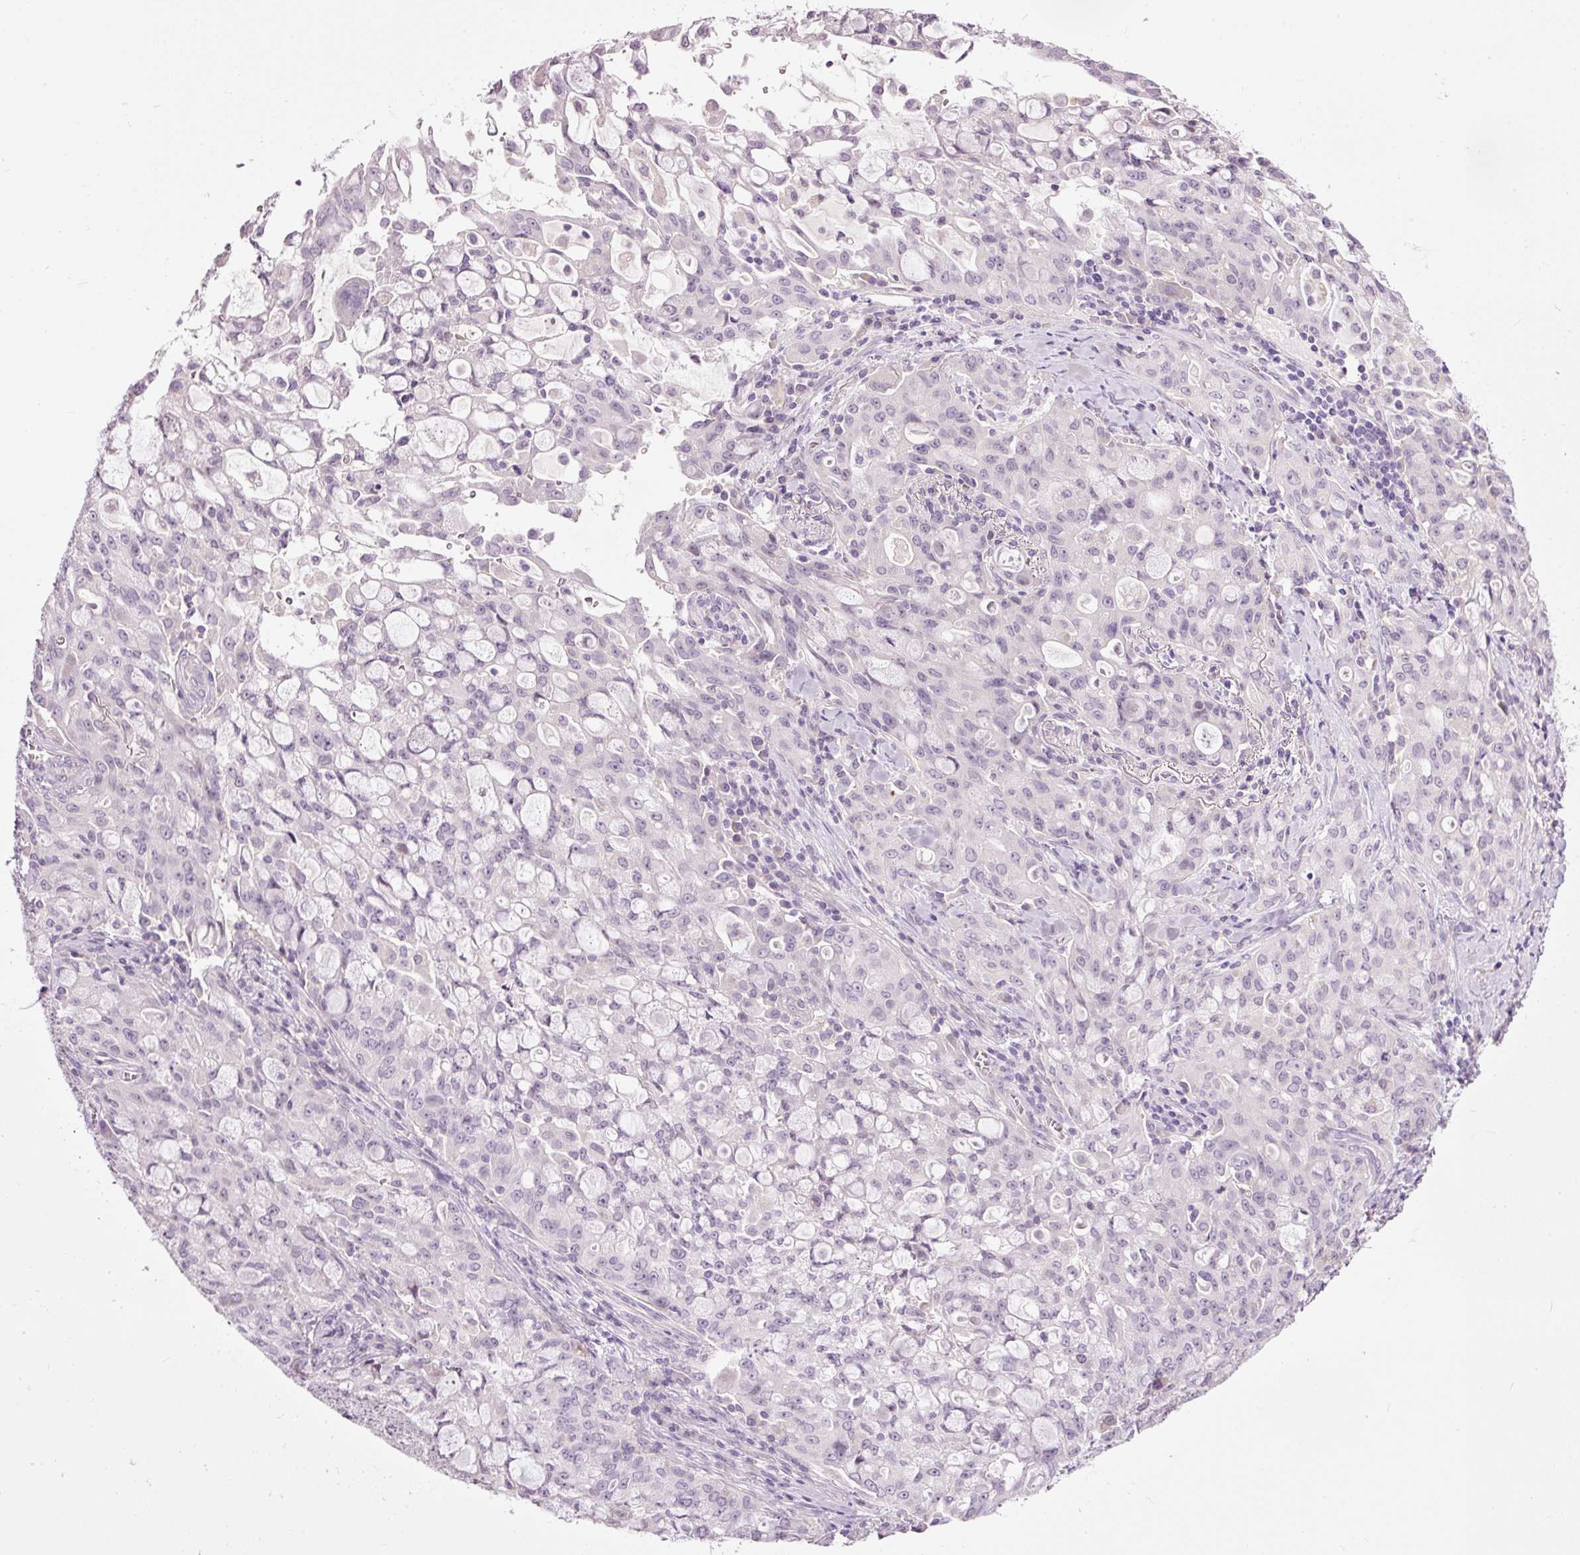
{"staining": {"intensity": "negative", "quantity": "none", "location": "none"}, "tissue": "lung cancer", "cell_type": "Tumor cells", "image_type": "cancer", "snomed": [{"axis": "morphology", "description": "Adenocarcinoma, NOS"}, {"axis": "topography", "description": "Lung"}], "caption": "This is an immunohistochemistry image of lung cancer (adenocarcinoma). There is no staining in tumor cells.", "gene": "FCRL4", "patient": {"sex": "female", "age": 44}}